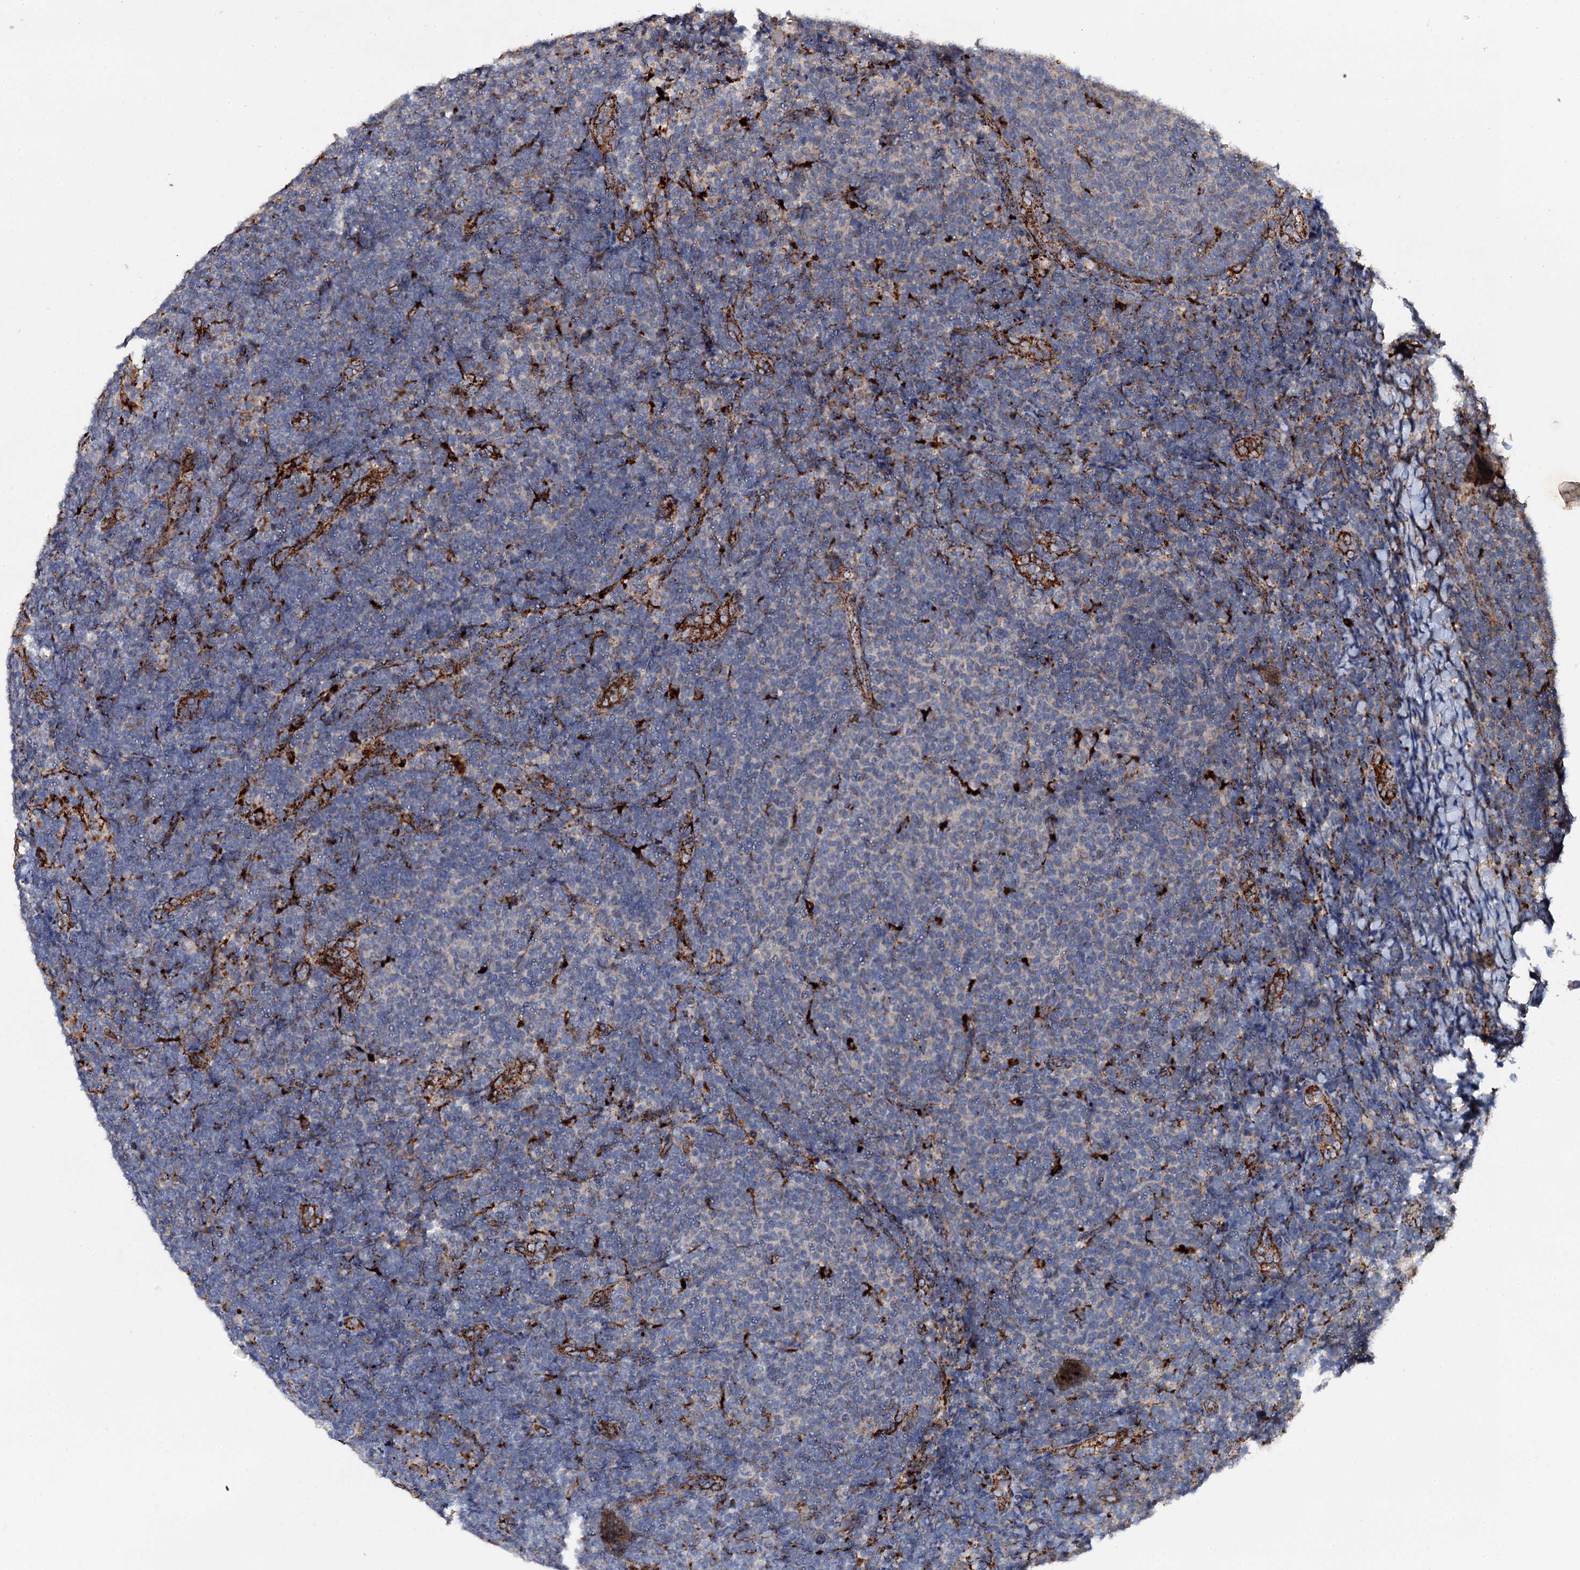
{"staining": {"intensity": "negative", "quantity": "none", "location": "none"}, "tissue": "lymphoma", "cell_type": "Tumor cells", "image_type": "cancer", "snomed": [{"axis": "morphology", "description": "Malignant lymphoma, non-Hodgkin's type, Low grade"}, {"axis": "topography", "description": "Lymph node"}], "caption": "Protein analysis of lymphoma exhibits no significant expression in tumor cells.", "gene": "GBA1", "patient": {"sex": "male", "age": 66}}